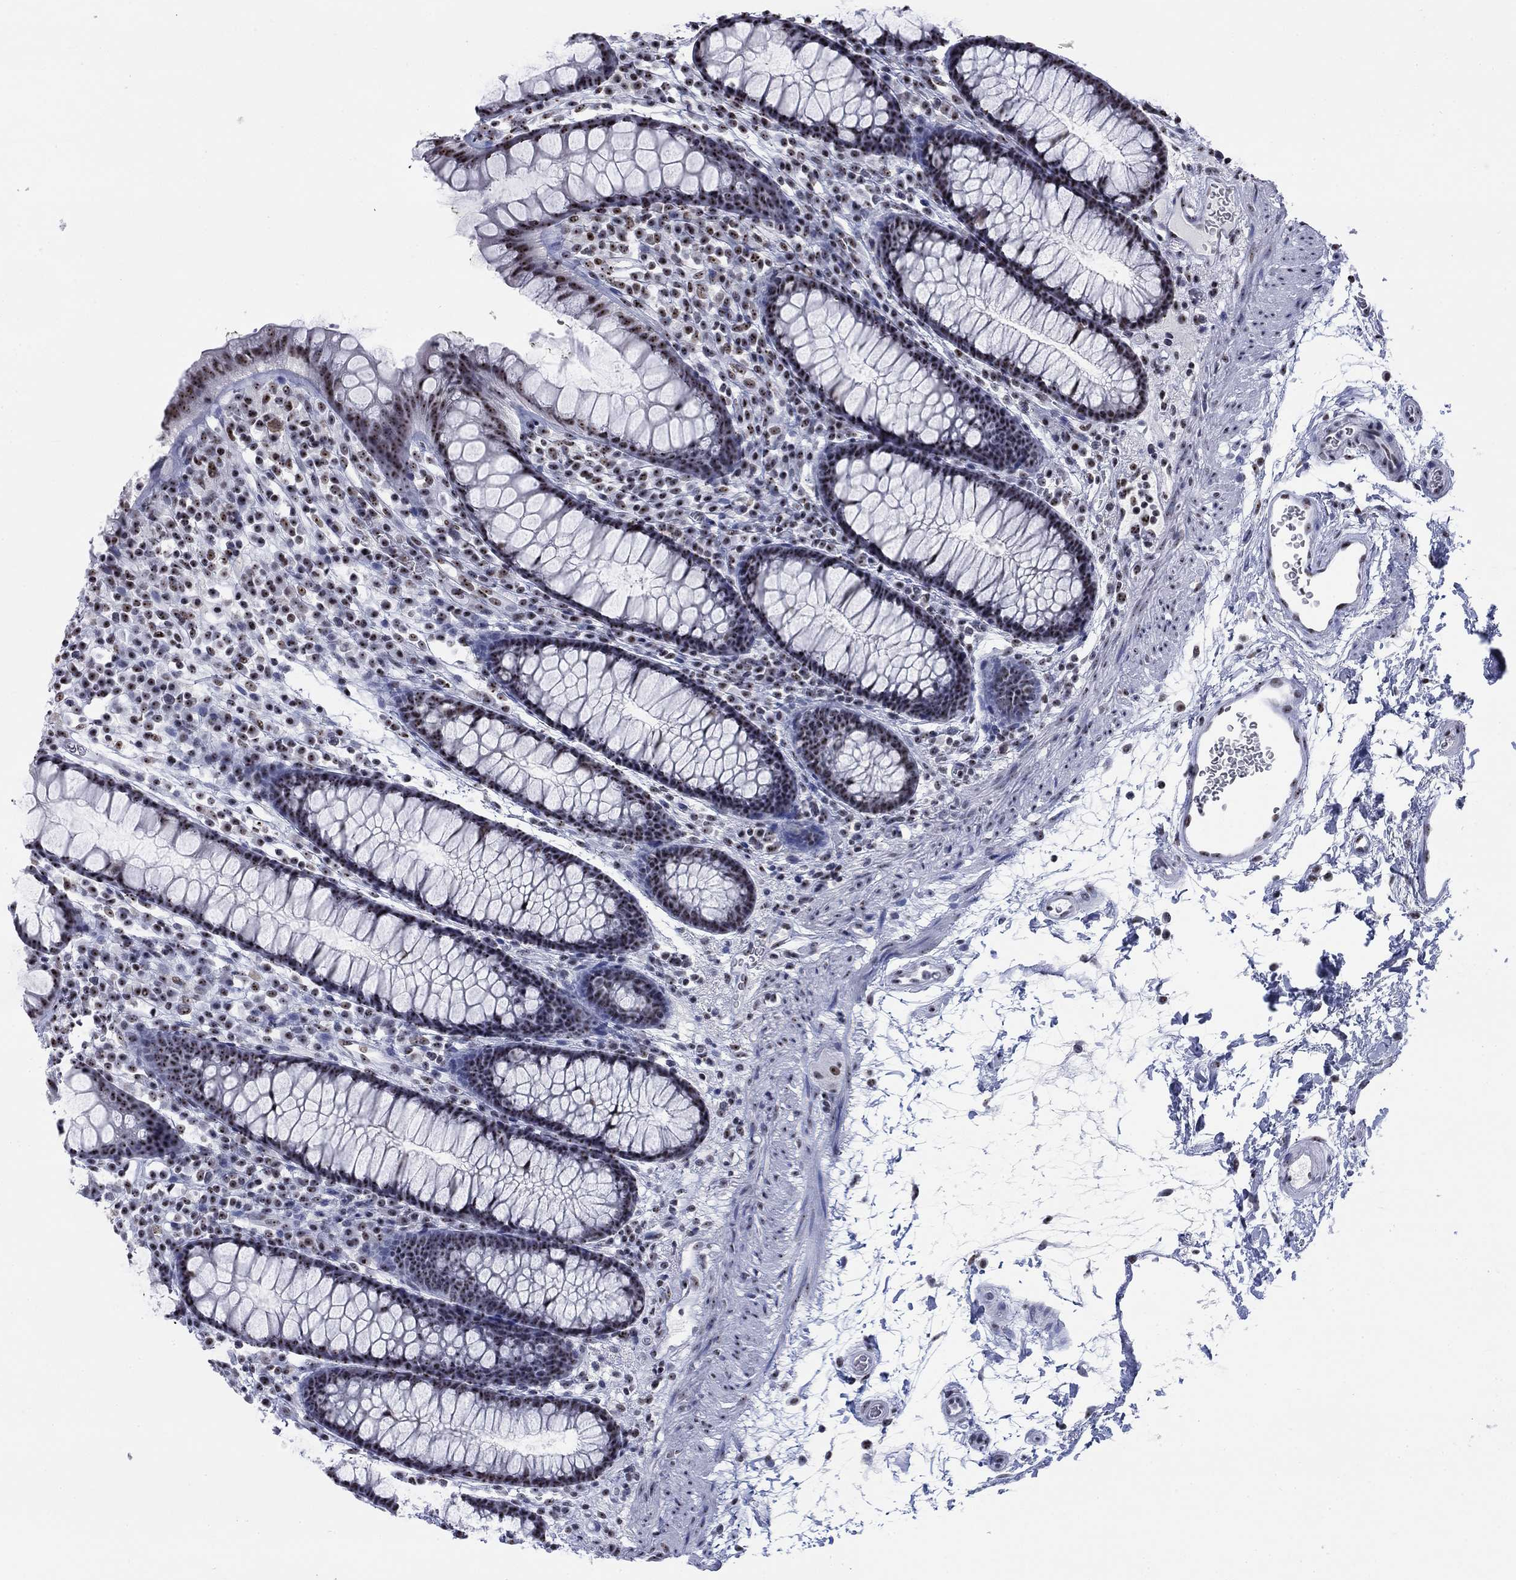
{"staining": {"intensity": "negative", "quantity": "none", "location": "none"}, "tissue": "colon", "cell_type": "Endothelial cells", "image_type": "normal", "snomed": [{"axis": "morphology", "description": "Normal tissue, NOS"}, {"axis": "topography", "description": "Colon"}], "caption": "DAB immunohistochemical staining of benign human colon exhibits no significant staining in endothelial cells.", "gene": "CSRNP3", "patient": {"sex": "male", "age": 76}}